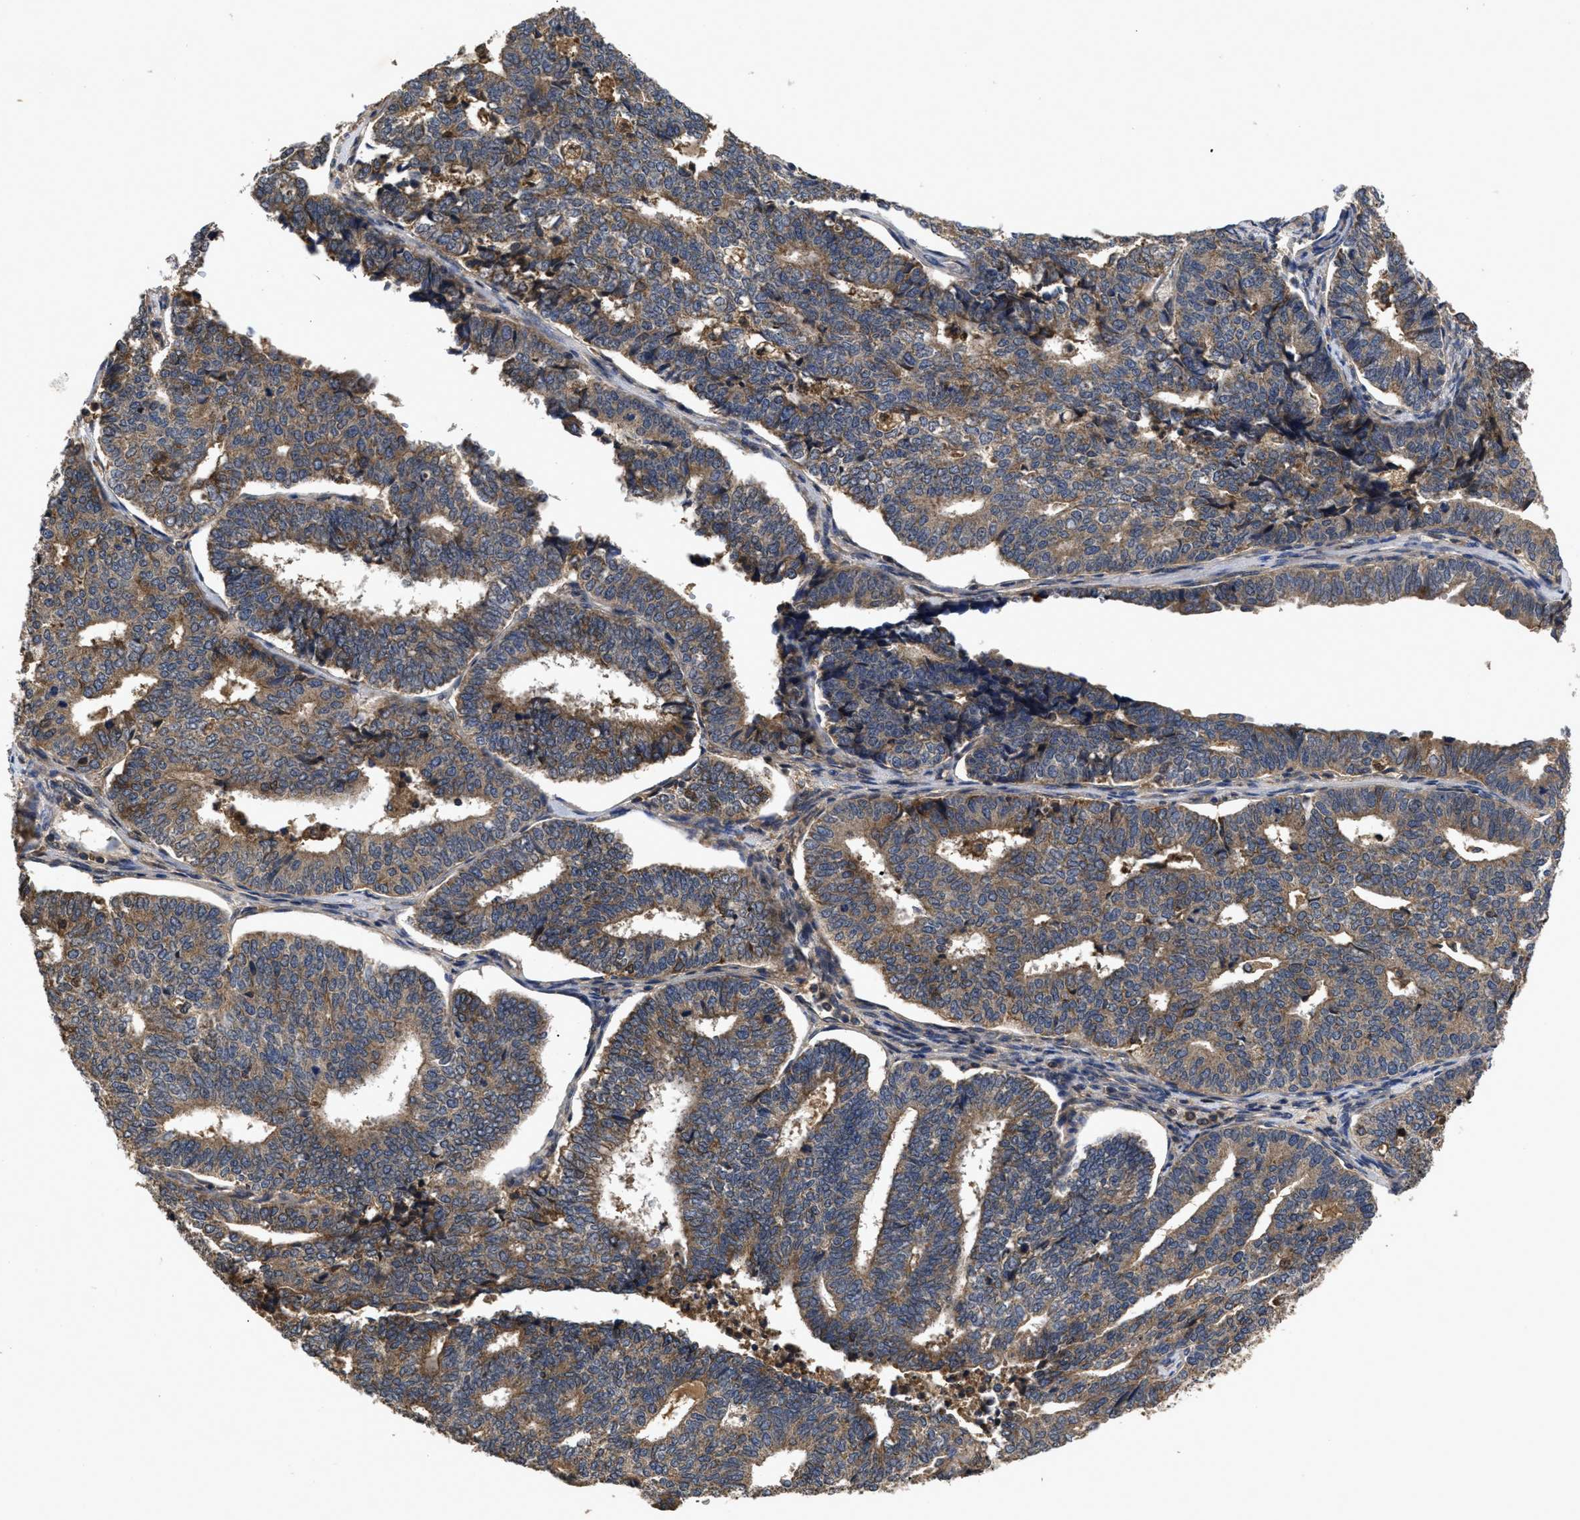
{"staining": {"intensity": "moderate", "quantity": ">75%", "location": "cytoplasmic/membranous"}, "tissue": "endometrial cancer", "cell_type": "Tumor cells", "image_type": "cancer", "snomed": [{"axis": "morphology", "description": "Adenocarcinoma, NOS"}, {"axis": "topography", "description": "Endometrium"}], "caption": "Protein analysis of endometrial cancer tissue demonstrates moderate cytoplasmic/membranous positivity in approximately >75% of tumor cells.", "gene": "LRRC3", "patient": {"sex": "female", "age": 70}}